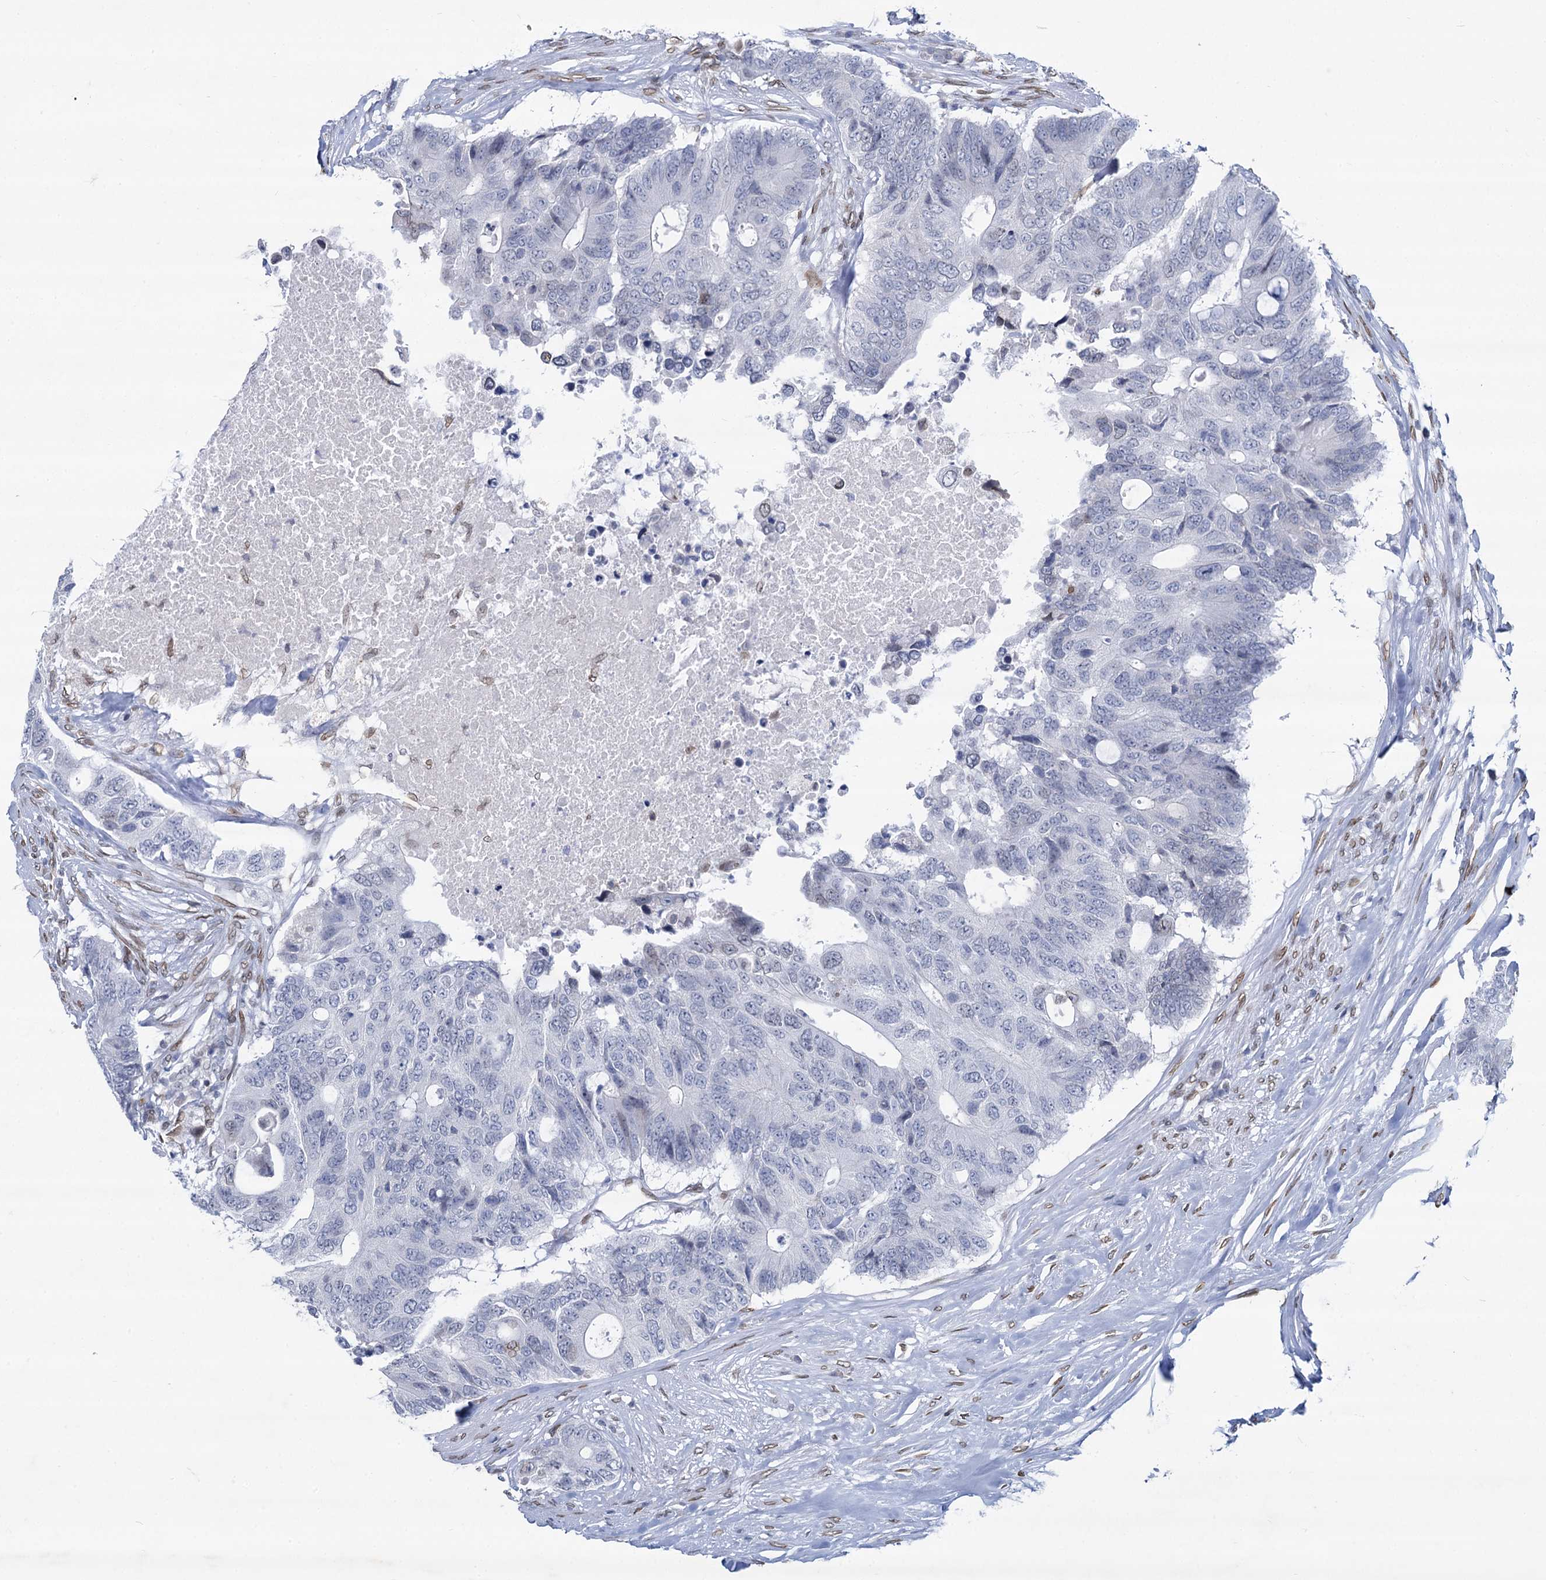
{"staining": {"intensity": "negative", "quantity": "none", "location": "none"}, "tissue": "colorectal cancer", "cell_type": "Tumor cells", "image_type": "cancer", "snomed": [{"axis": "morphology", "description": "Adenocarcinoma, NOS"}, {"axis": "topography", "description": "Colon"}], "caption": "Colorectal cancer was stained to show a protein in brown. There is no significant positivity in tumor cells. (Brightfield microscopy of DAB (3,3'-diaminobenzidine) IHC at high magnification).", "gene": "PRSS35", "patient": {"sex": "male", "age": 71}}